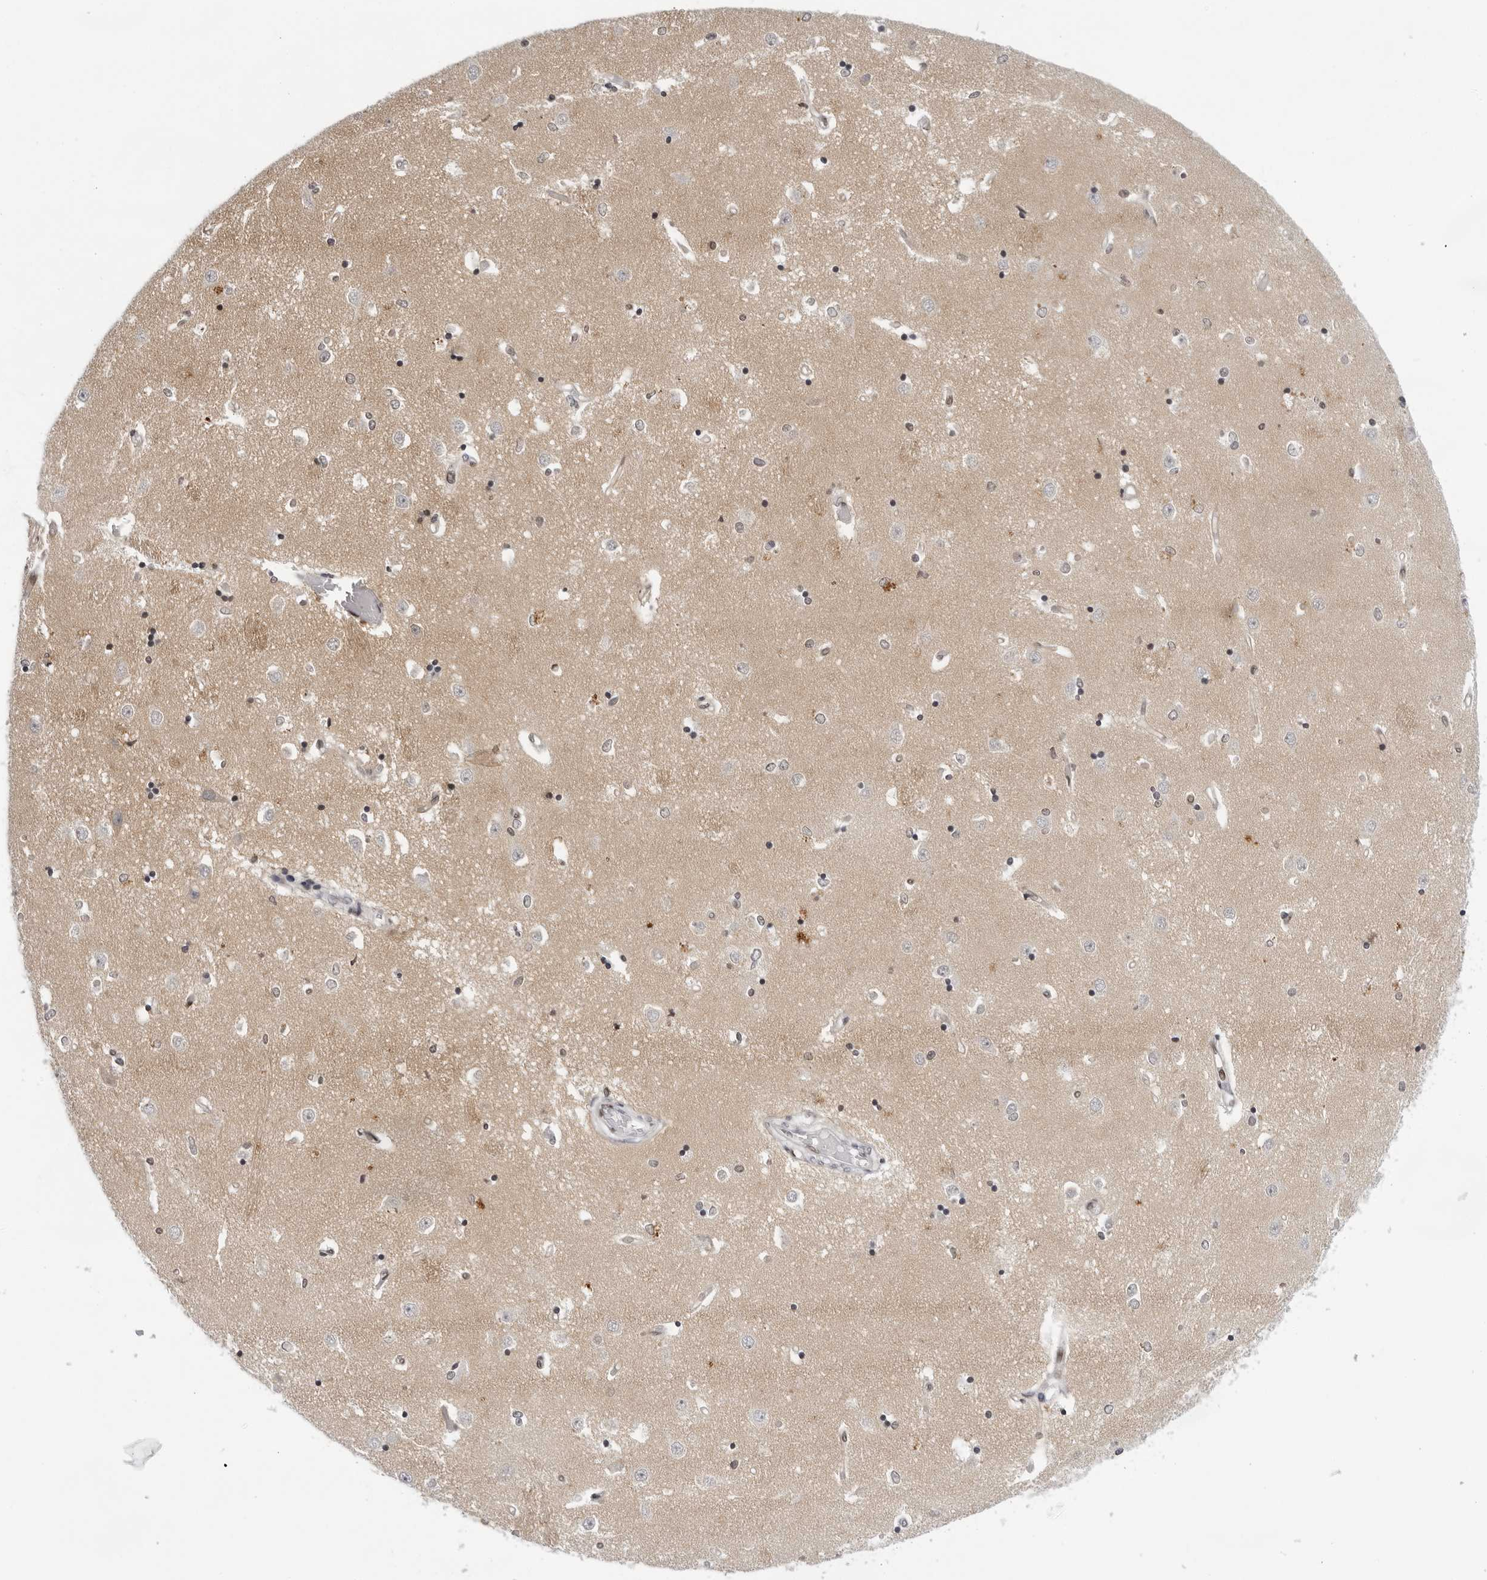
{"staining": {"intensity": "weak", "quantity": "<25%", "location": "nuclear"}, "tissue": "caudate", "cell_type": "Glial cells", "image_type": "normal", "snomed": [{"axis": "morphology", "description": "Normal tissue, NOS"}, {"axis": "topography", "description": "Lateral ventricle wall"}], "caption": "This is an immunohistochemistry photomicrograph of benign caudate. There is no expression in glial cells.", "gene": "OGG1", "patient": {"sex": "male", "age": 45}}